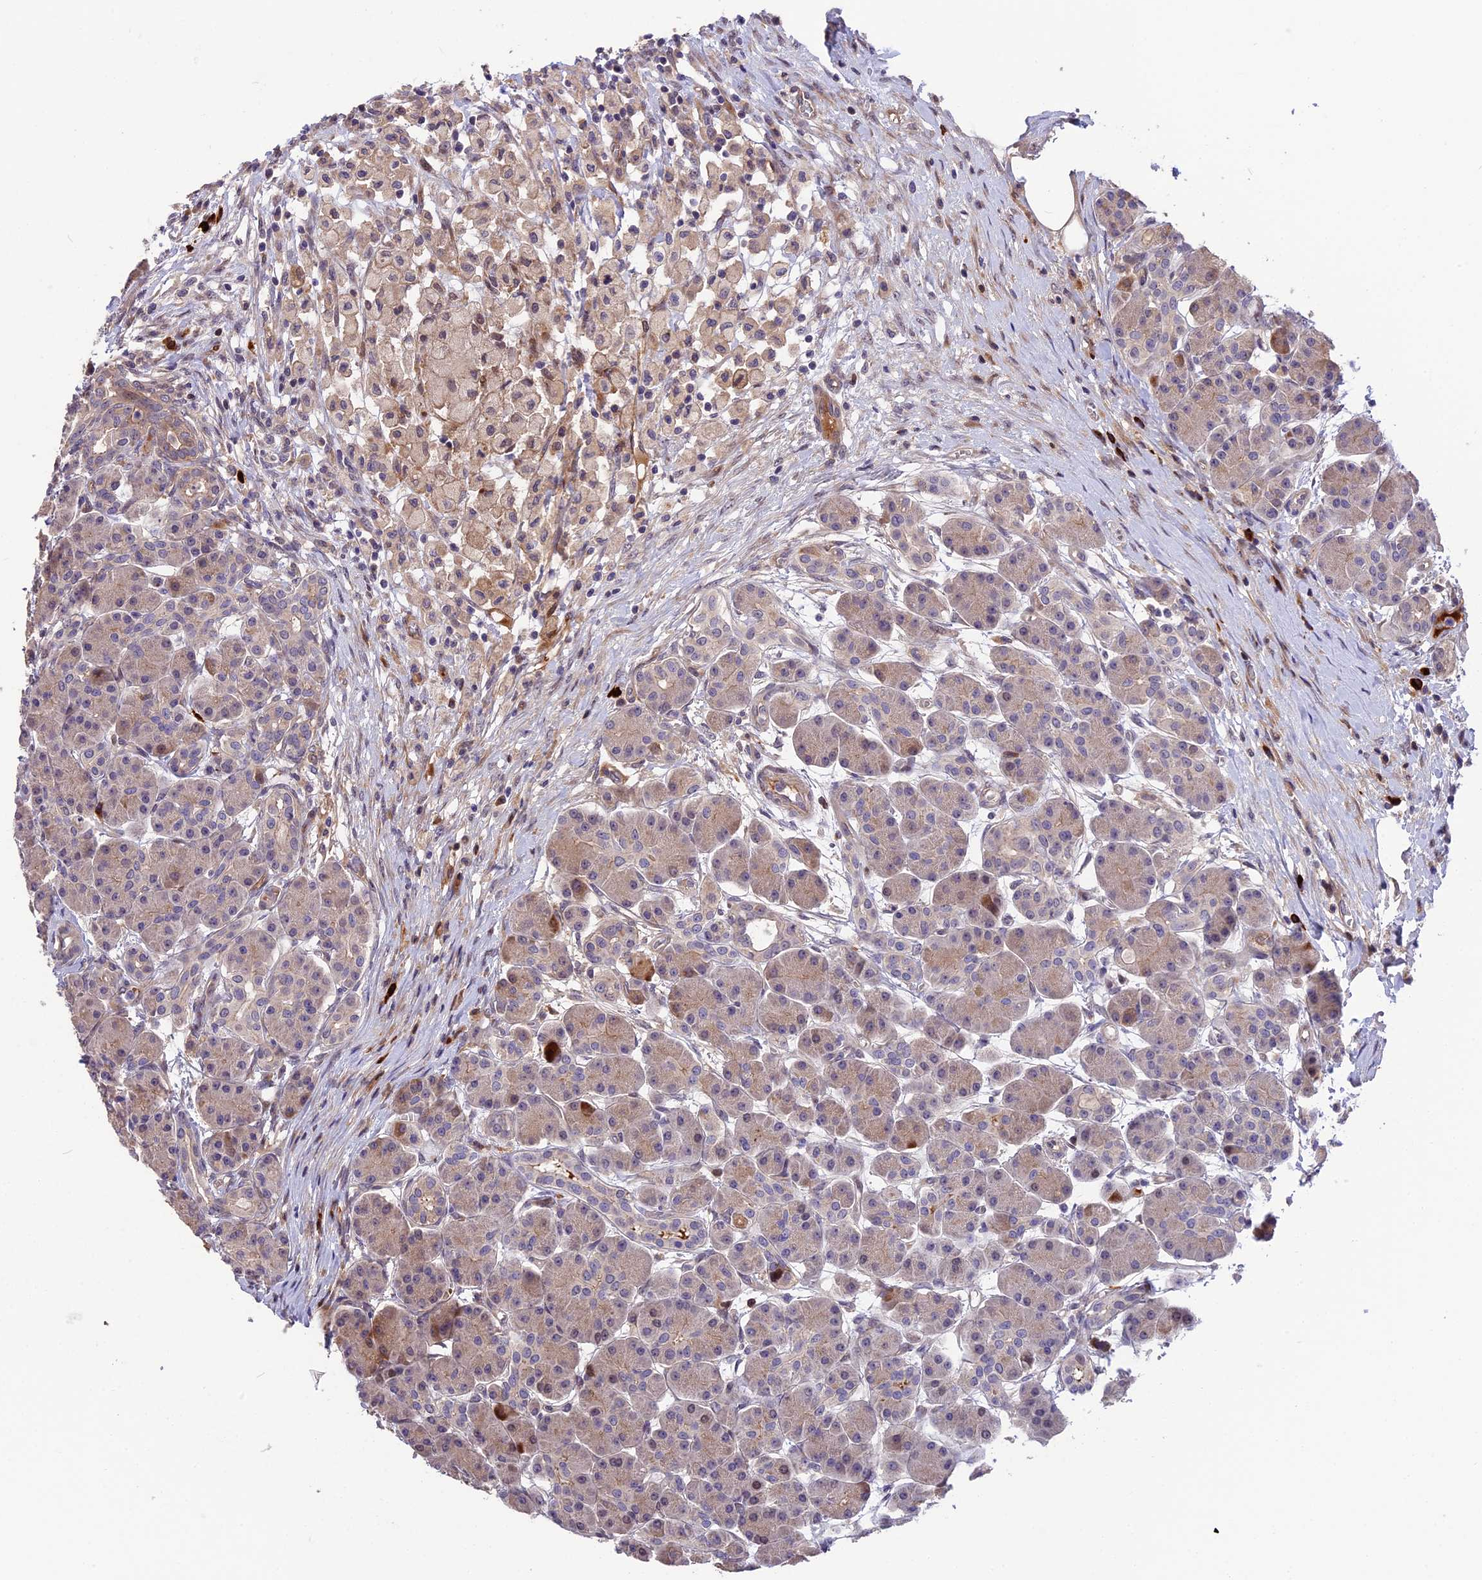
{"staining": {"intensity": "weak", "quantity": "25%-75%", "location": "cytoplasmic/membranous"}, "tissue": "pancreas", "cell_type": "Exocrine glandular cells", "image_type": "normal", "snomed": [{"axis": "morphology", "description": "Normal tissue, NOS"}, {"axis": "topography", "description": "Pancreas"}], "caption": "This photomicrograph exhibits immunohistochemistry (IHC) staining of benign human pancreas, with low weak cytoplasmic/membranous positivity in about 25%-75% of exocrine glandular cells.", "gene": "MFSD2A", "patient": {"sex": "male", "age": 63}}